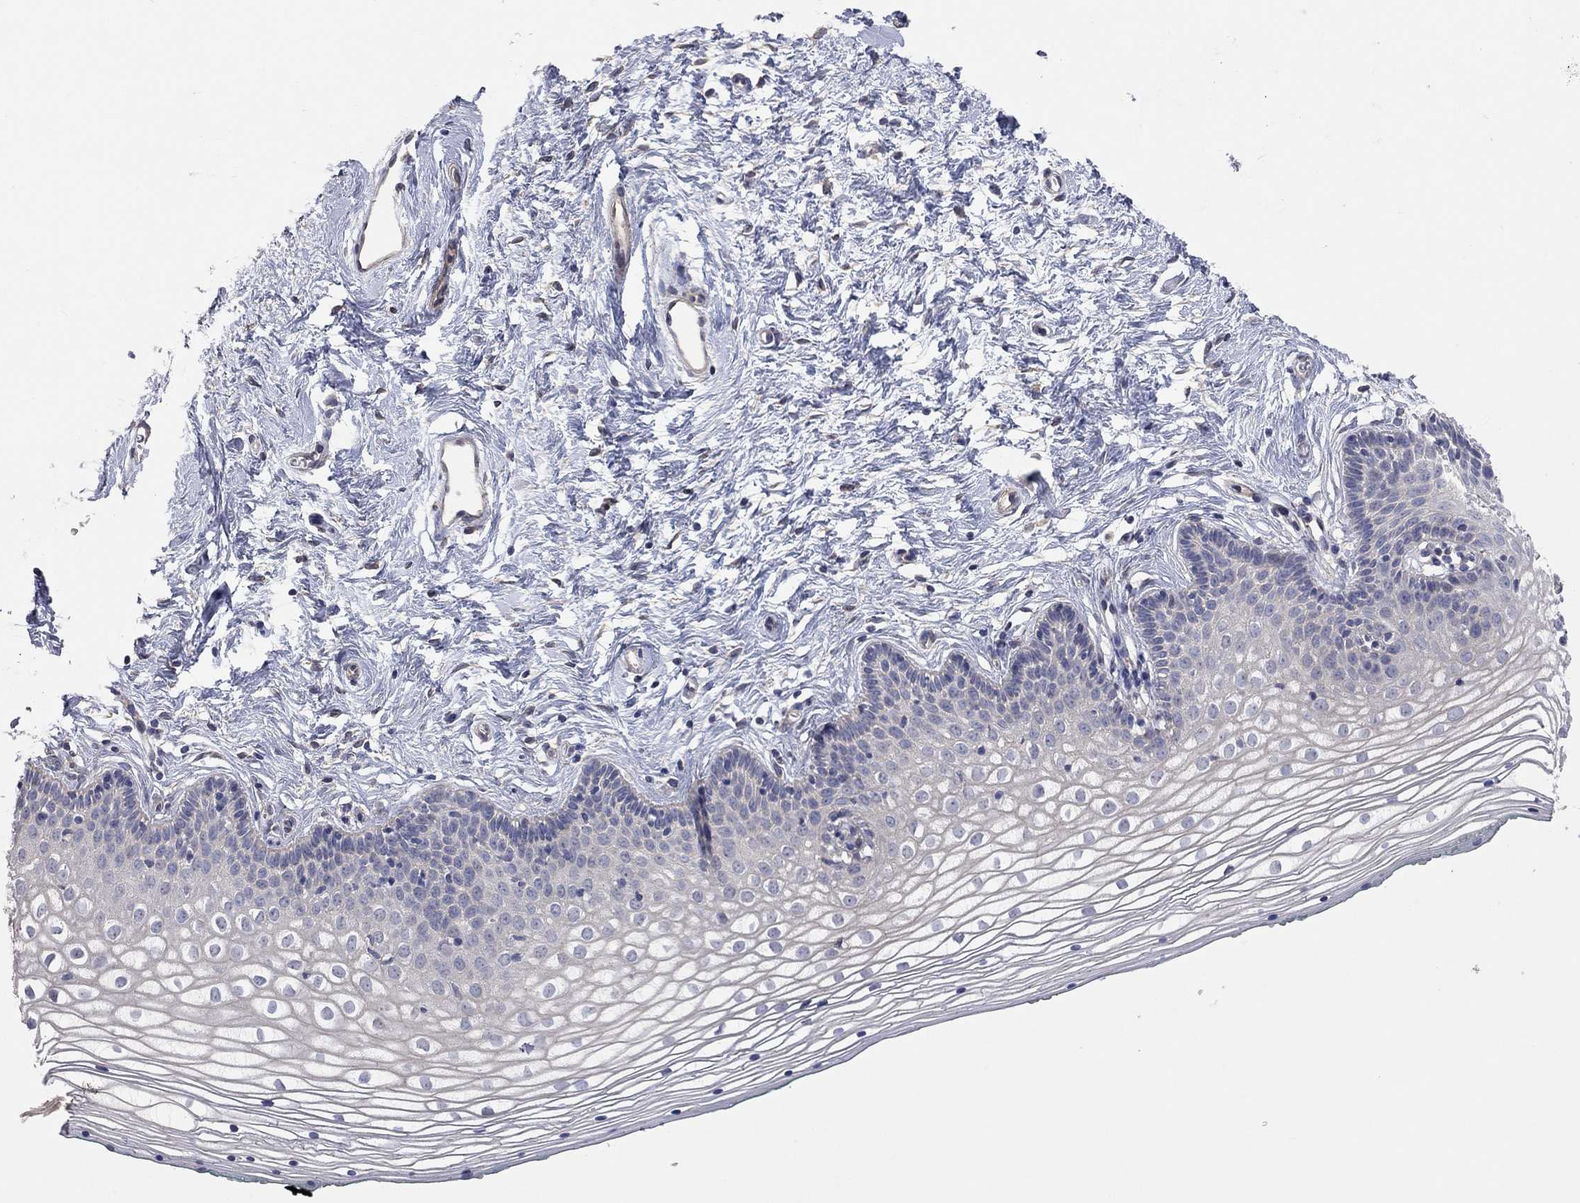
{"staining": {"intensity": "negative", "quantity": "none", "location": "none"}, "tissue": "vagina", "cell_type": "Squamous epithelial cells", "image_type": "normal", "snomed": [{"axis": "morphology", "description": "Normal tissue, NOS"}, {"axis": "topography", "description": "Vagina"}], "caption": "The immunohistochemistry (IHC) image has no significant staining in squamous epithelial cells of vagina. The staining was performed using DAB to visualize the protein expression in brown, while the nuclei were stained in blue with hematoxylin (Magnification: 20x).", "gene": "KCNB1", "patient": {"sex": "female", "age": 36}}